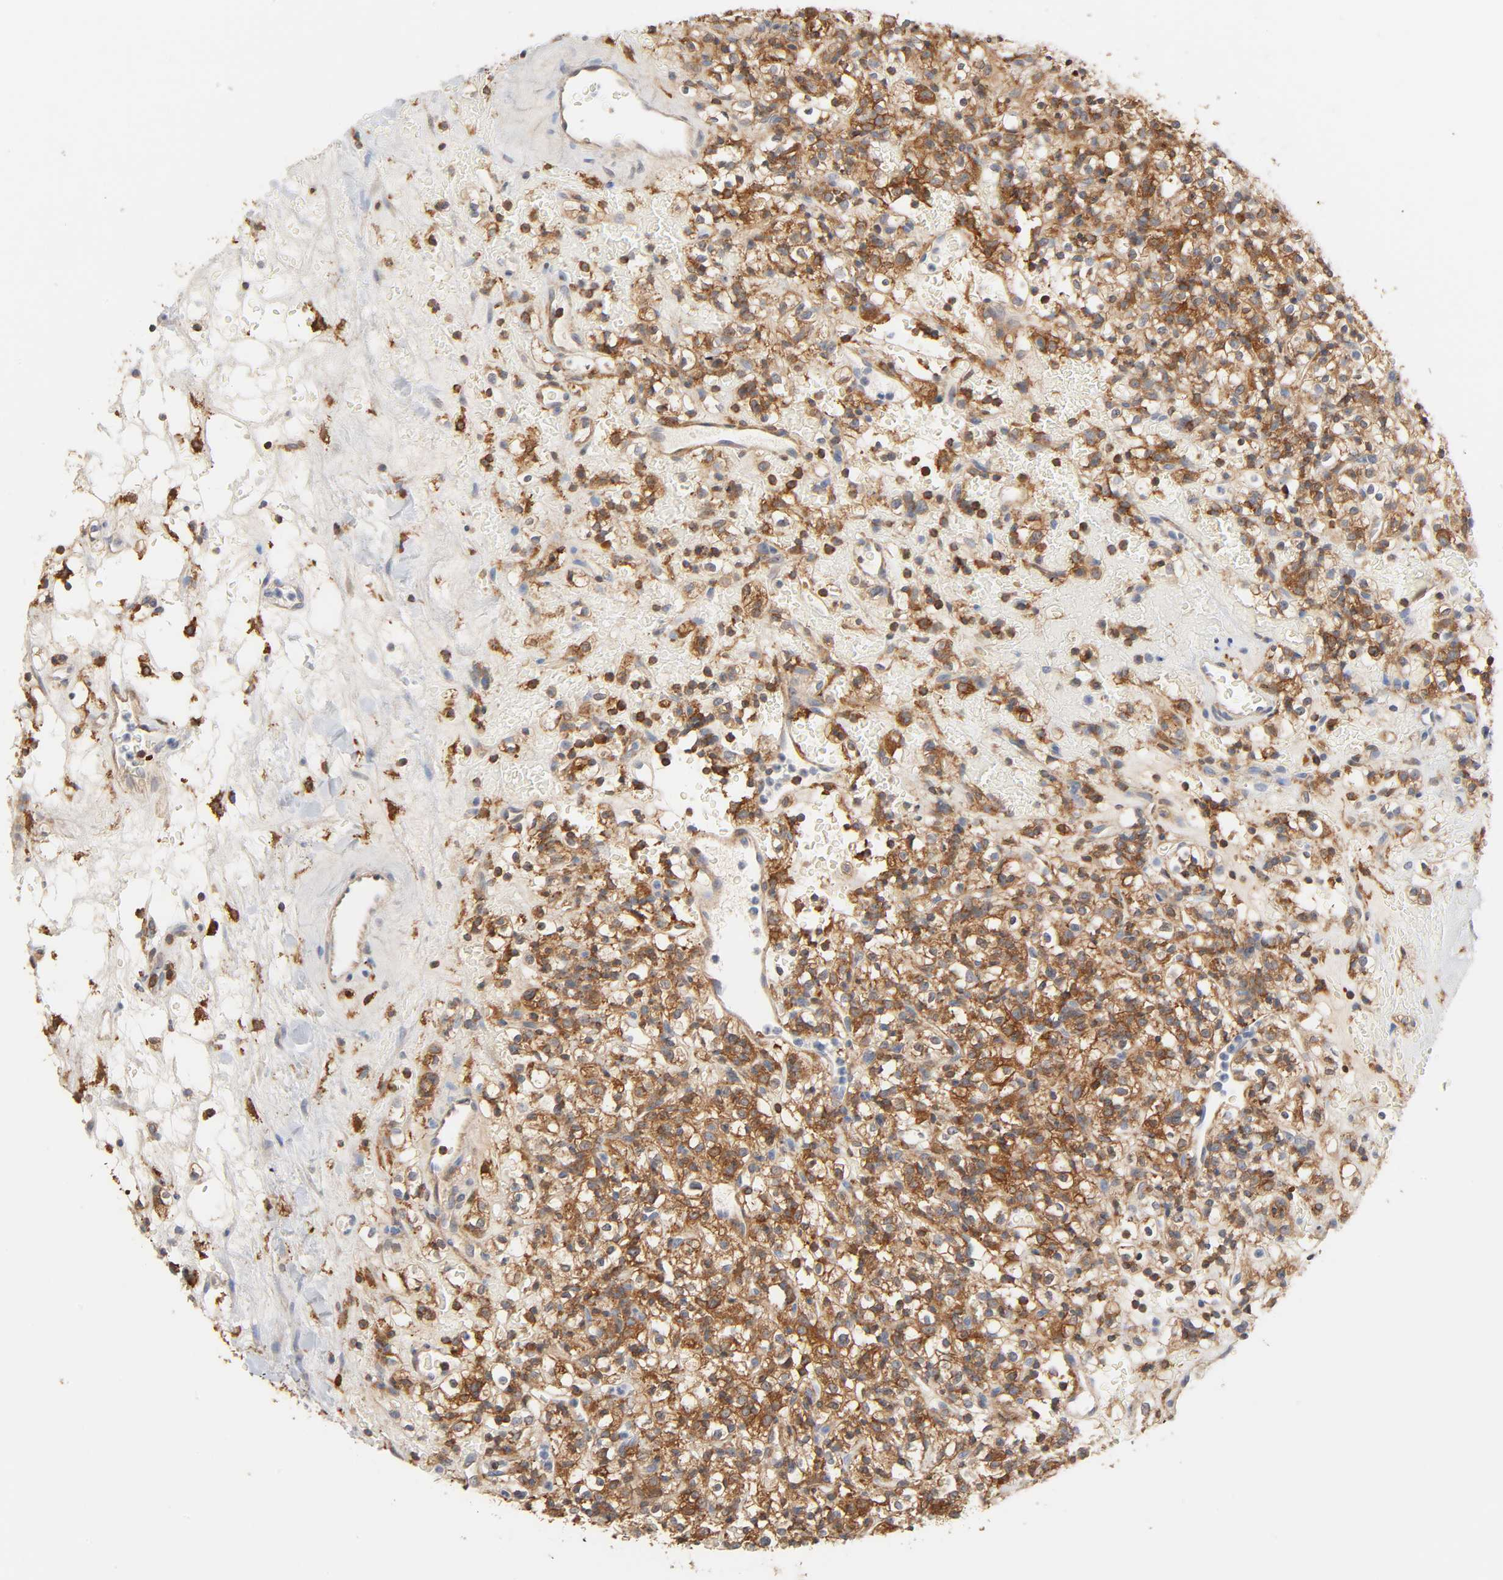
{"staining": {"intensity": "strong", "quantity": ">75%", "location": "cytoplasmic/membranous"}, "tissue": "renal cancer", "cell_type": "Tumor cells", "image_type": "cancer", "snomed": [{"axis": "morphology", "description": "Normal tissue, NOS"}, {"axis": "morphology", "description": "Adenocarcinoma, NOS"}, {"axis": "topography", "description": "Kidney"}], "caption": "This photomicrograph reveals IHC staining of human adenocarcinoma (renal), with high strong cytoplasmic/membranous staining in approximately >75% of tumor cells.", "gene": "BIN1", "patient": {"sex": "female", "age": 72}}